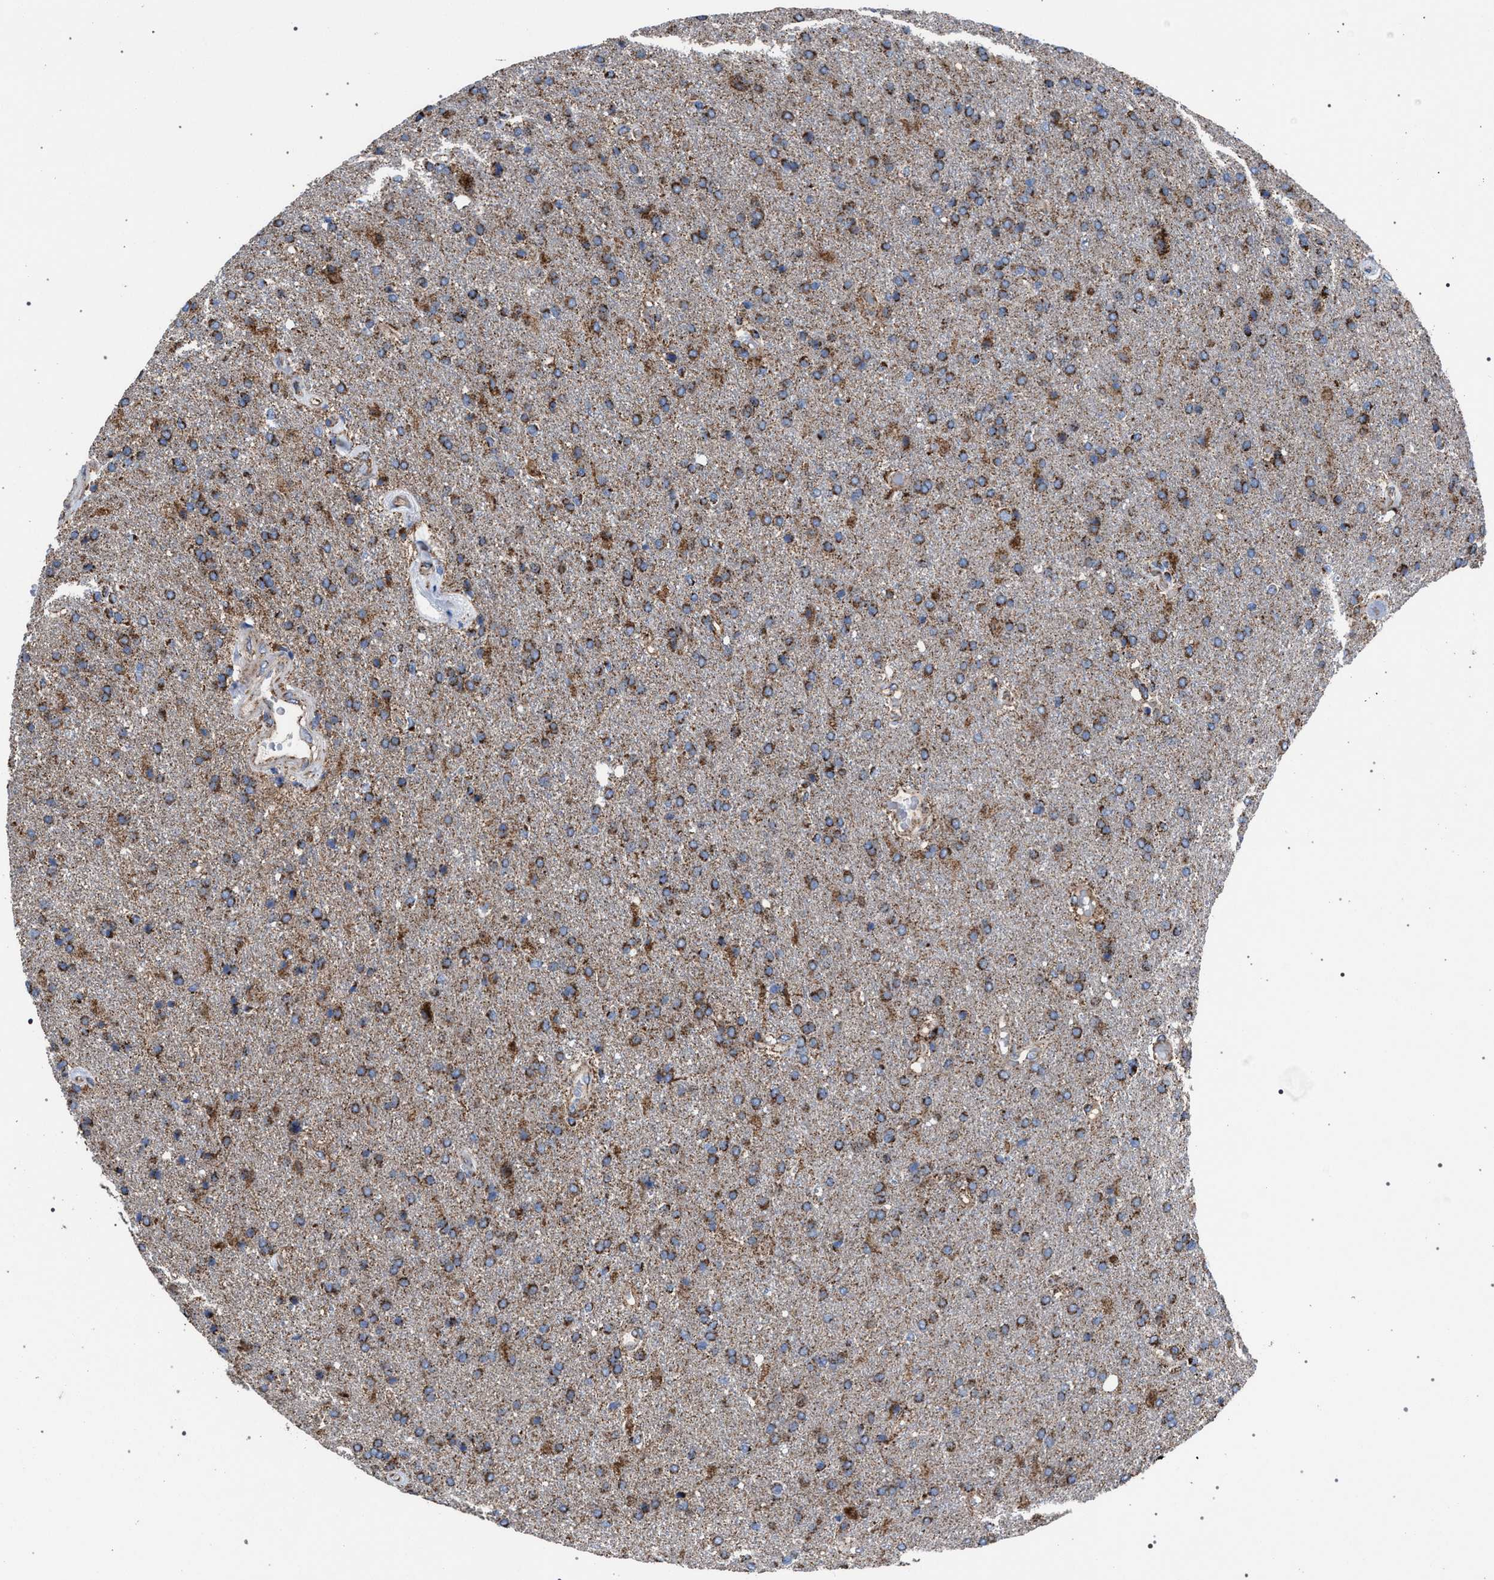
{"staining": {"intensity": "moderate", "quantity": ">75%", "location": "cytoplasmic/membranous"}, "tissue": "glioma", "cell_type": "Tumor cells", "image_type": "cancer", "snomed": [{"axis": "morphology", "description": "Glioma, malignant, High grade"}, {"axis": "topography", "description": "Brain"}], "caption": "Tumor cells show moderate cytoplasmic/membranous positivity in approximately >75% of cells in malignant glioma (high-grade).", "gene": "VPS13A", "patient": {"sex": "male", "age": 72}}